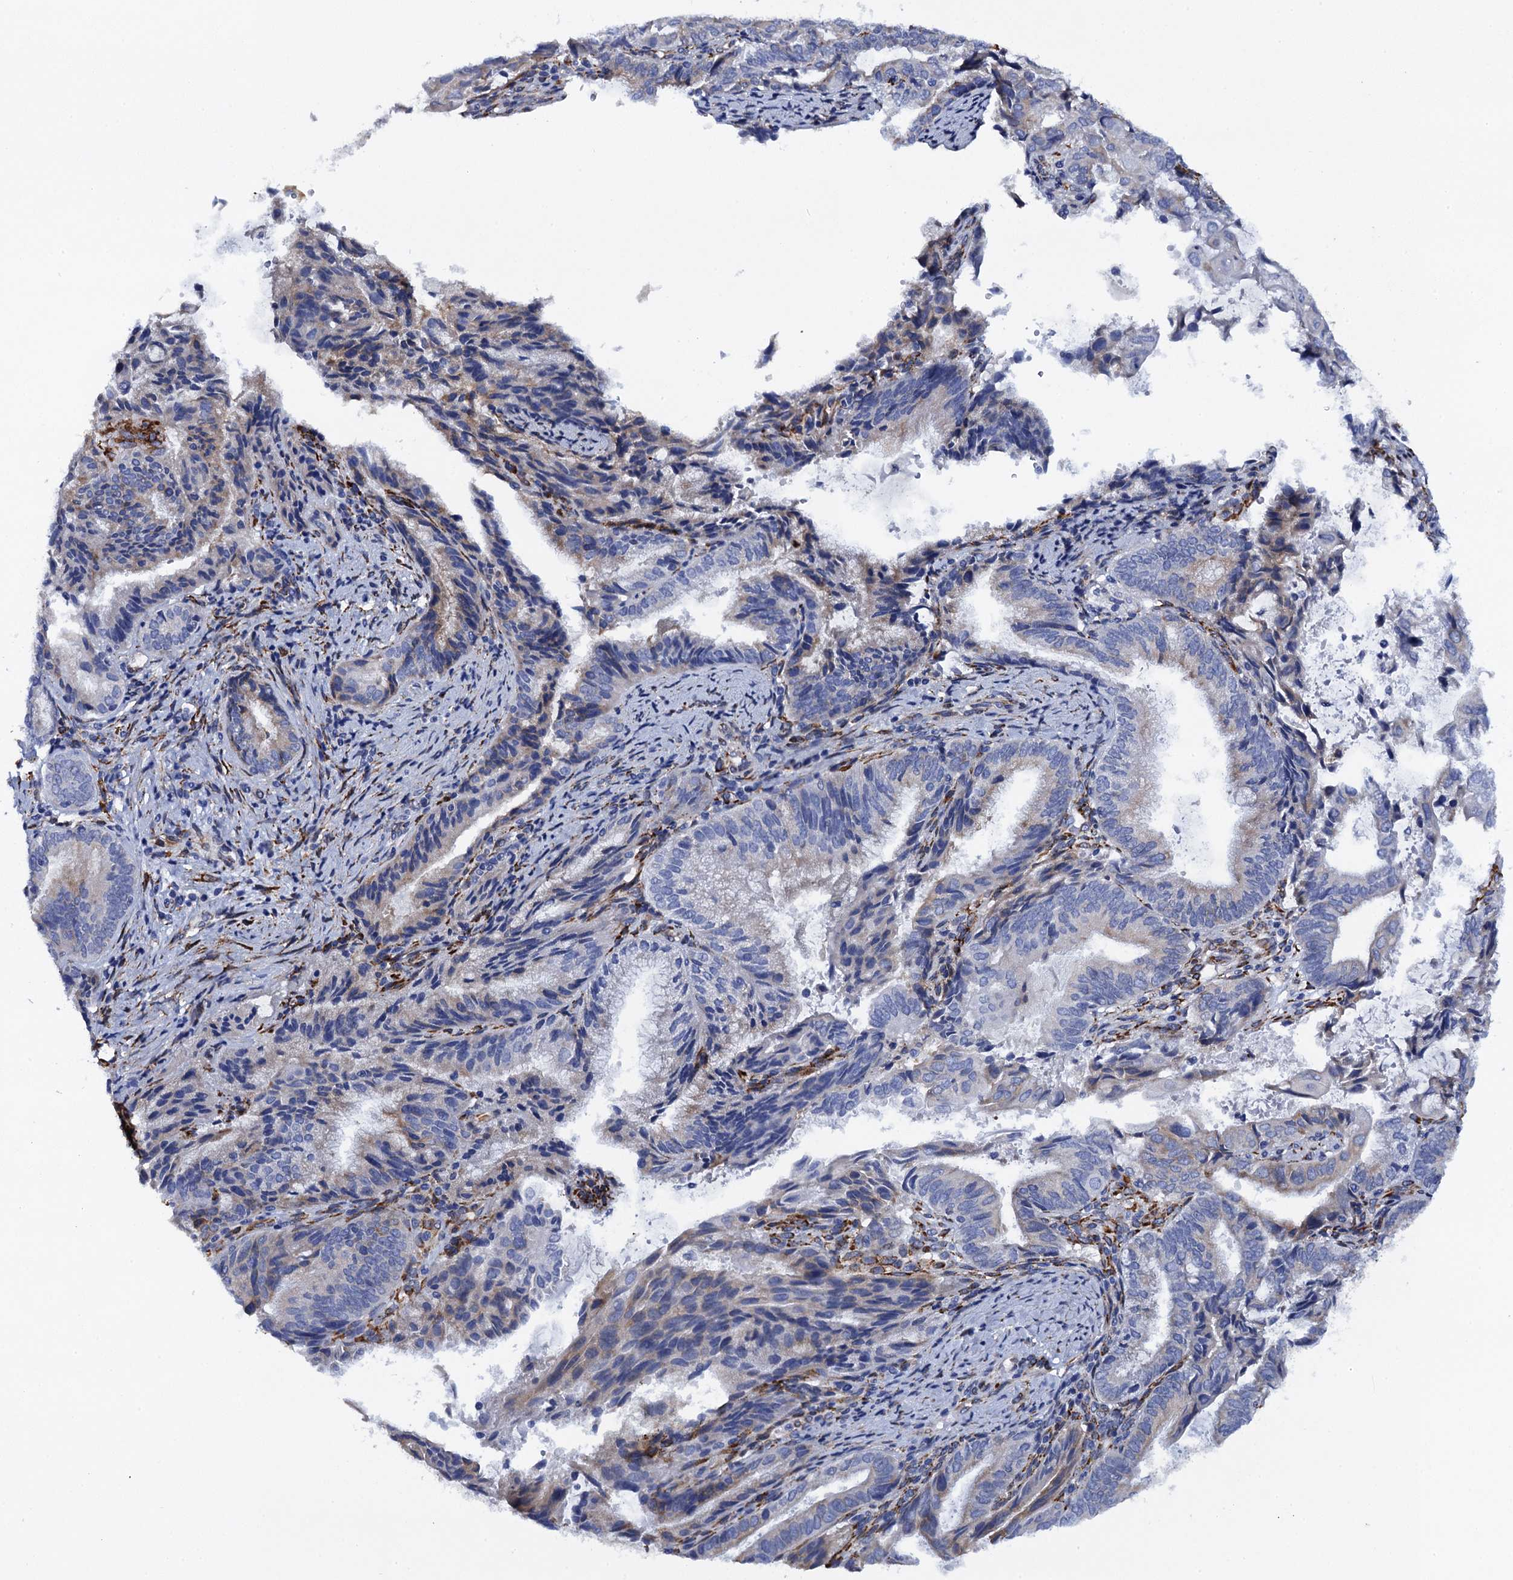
{"staining": {"intensity": "weak", "quantity": "<25%", "location": "cytoplasmic/membranous"}, "tissue": "endometrial cancer", "cell_type": "Tumor cells", "image_type": "cancer", "snomed": [{"axis": "morphology", "description": "Adenocarcinoma, NOS"}, {"axis": "topography", "description": "Endometrium"}], "caption": "Endometrial cancer stained for a protein using immunohistochemistry exhibits no staining tumor cells.", "gene": "POGLUT3", "patient": {"sex": "female", "age": 49}}